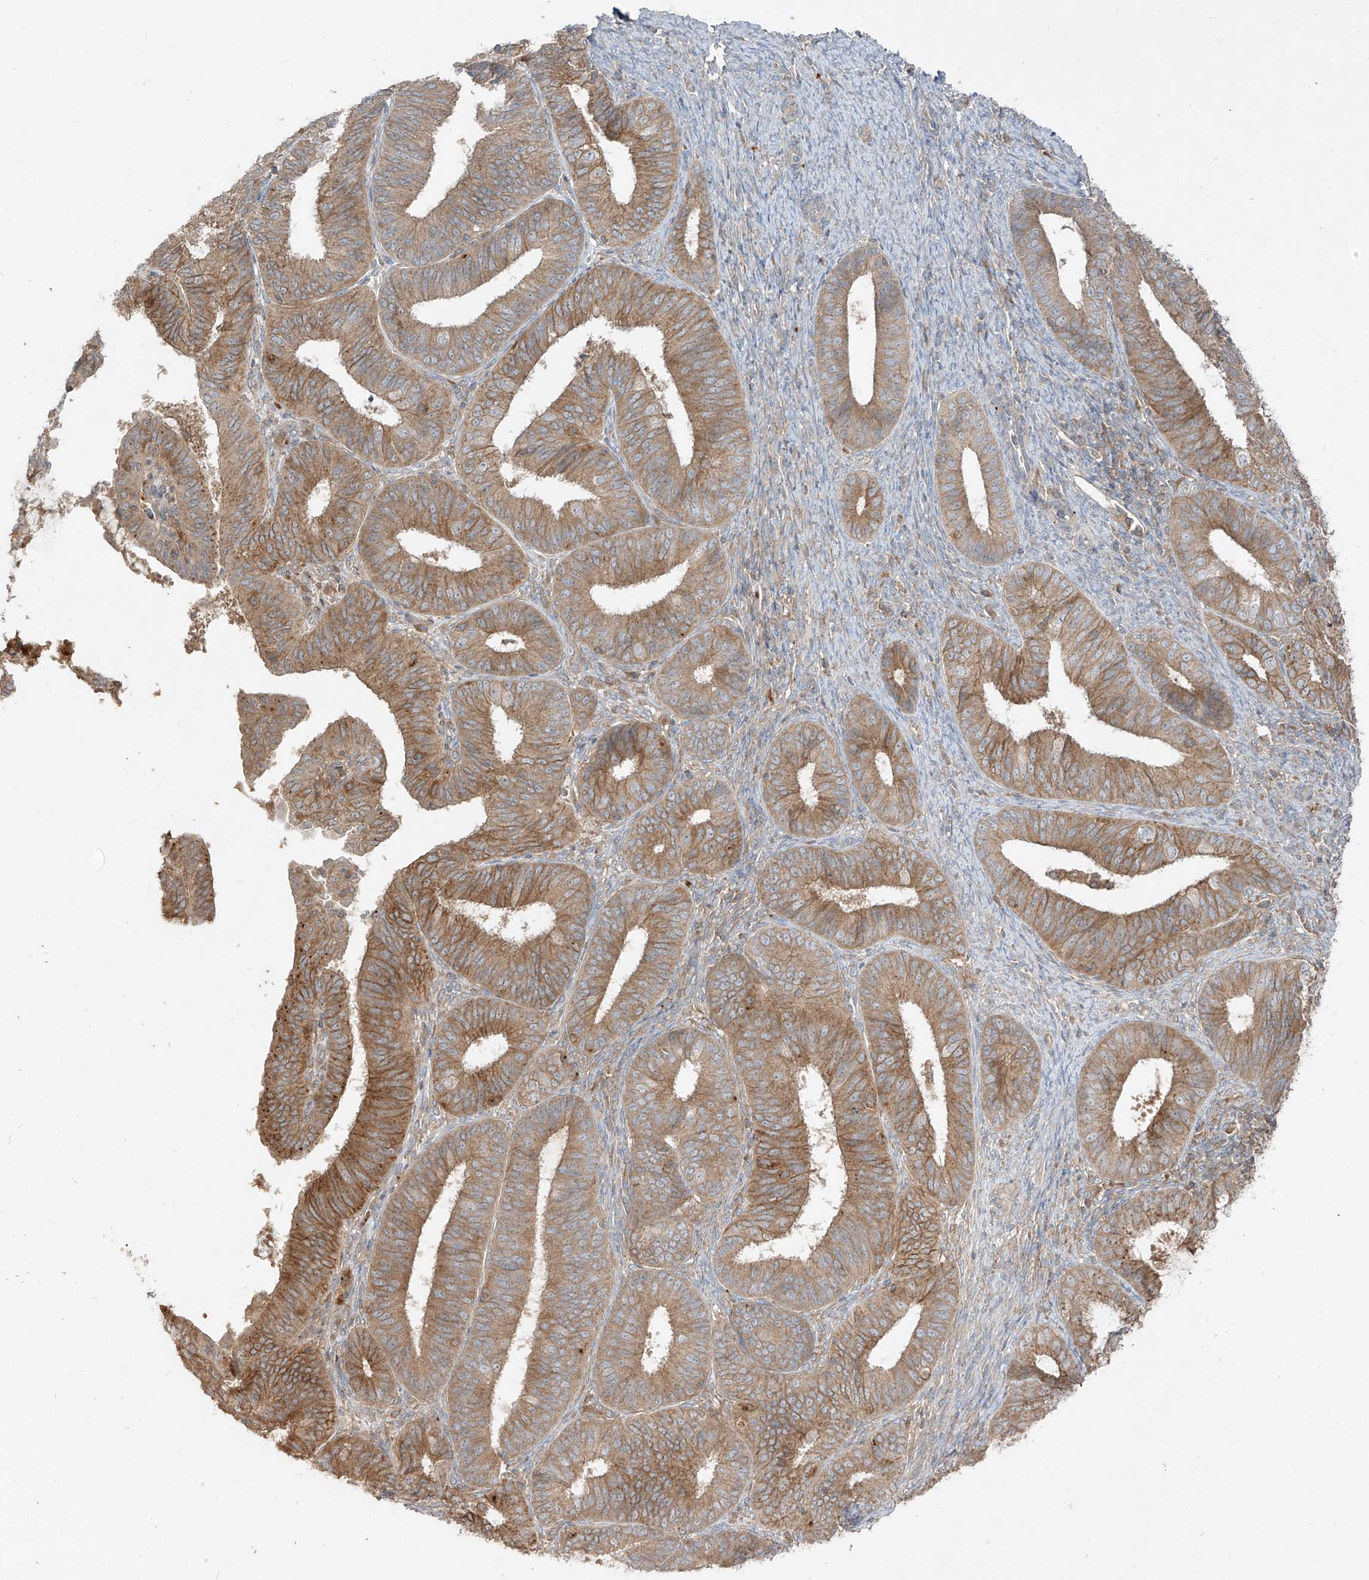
{"staining": {"intensity": "strong", "quantity": ">75%", "location": "cytoplasmic/membranous"}, "tissue": "endometrial cancer", "cell_type": "Tumor cells", "image_type": "cancer", "snomed": [{"axis": "morphology", "description": "Adenocarcinoma, NOS"}, {"axis": "topography", "description": "Endometrium"}], "caption": "The photomicrograph demonstrates staining of endometrial adenocarcinoma, revealing strong cytoplasmic/membranous protein positivity (brown color) within tumor cells.", "gene": "LDAH", "patient": {"sex": "female", "age": 51}}